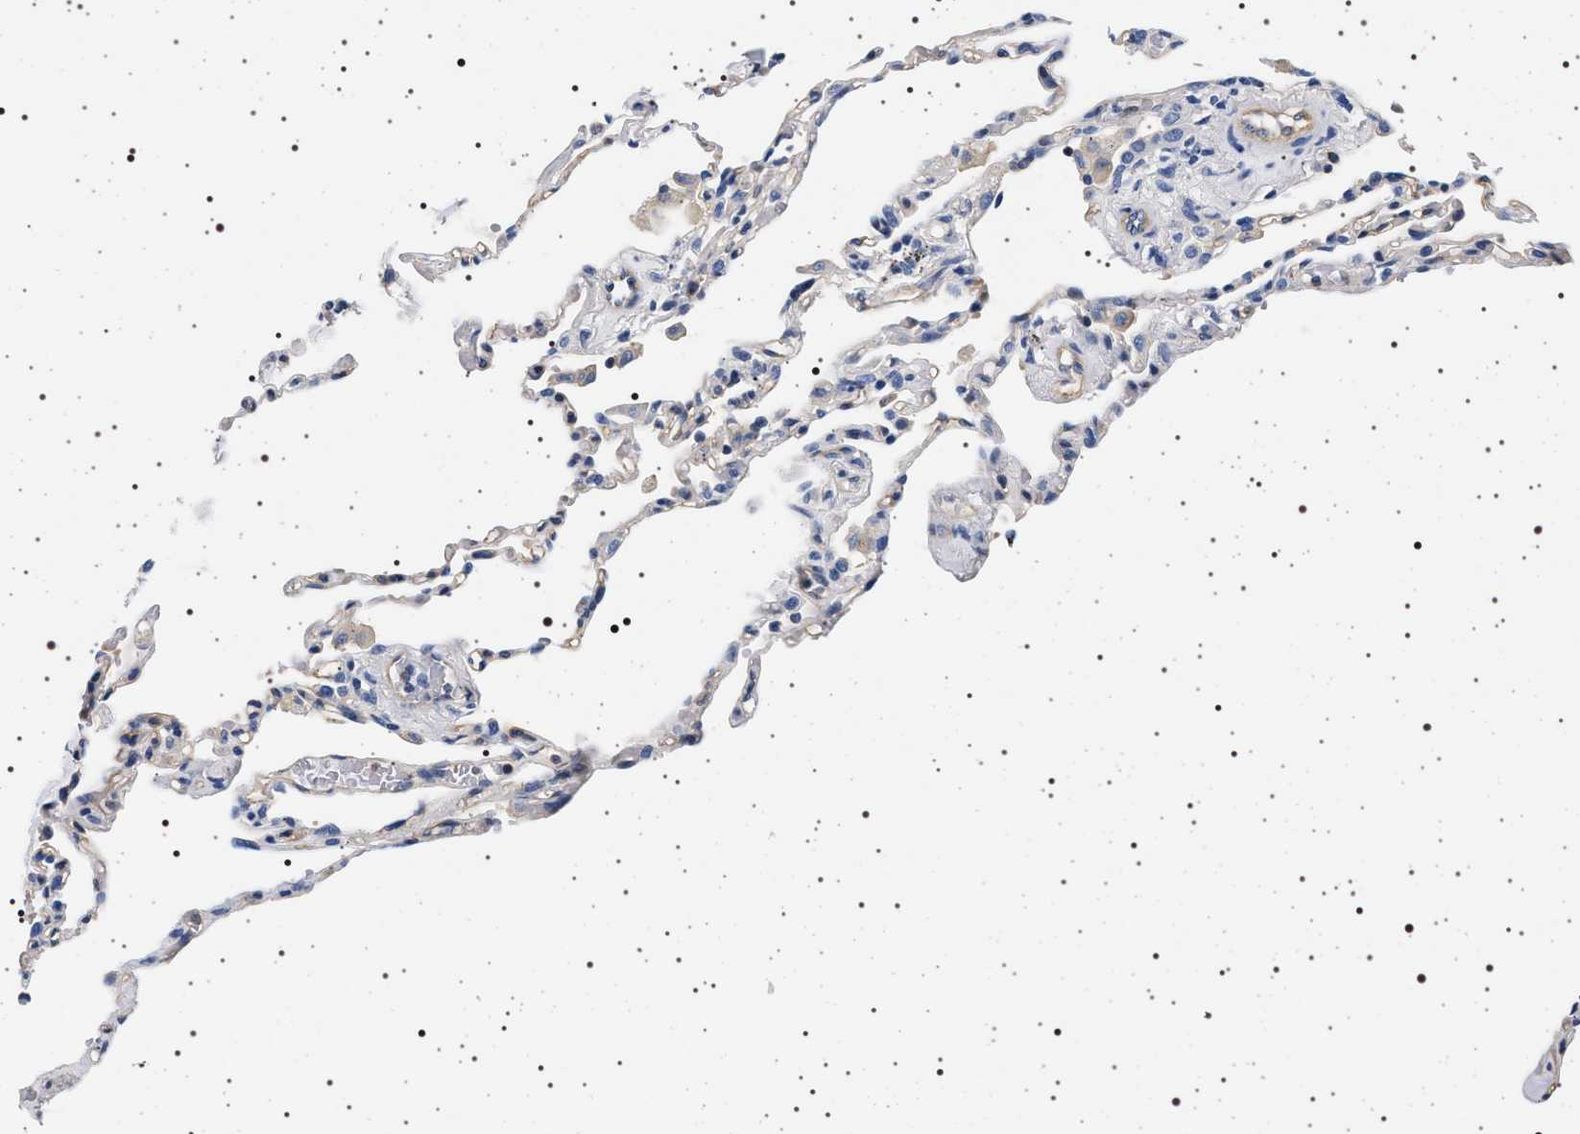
{"staining": {"intensity": "negative", "quantity": "none", "location": "none"}, "tissue": "lung", "cell_type": "Alveolar cells", "image_type": "normal", "snomed": [{"axis": "morphology", "description": "Normal tissue, NOS"}, {"axis": "topography", "description": "Lung"}], "caption": "The image reveals no significant expression in alveolar cells of lung. The staining was performed using DAB (3,3'-diaminobenzidine) to visualize the protein expression in brown, while the nuclei were stained in blue with hematoxylin (Magnification: 20x).", "gene": "HSD17B1", "patient": {"sex": "male", "age": 59}}